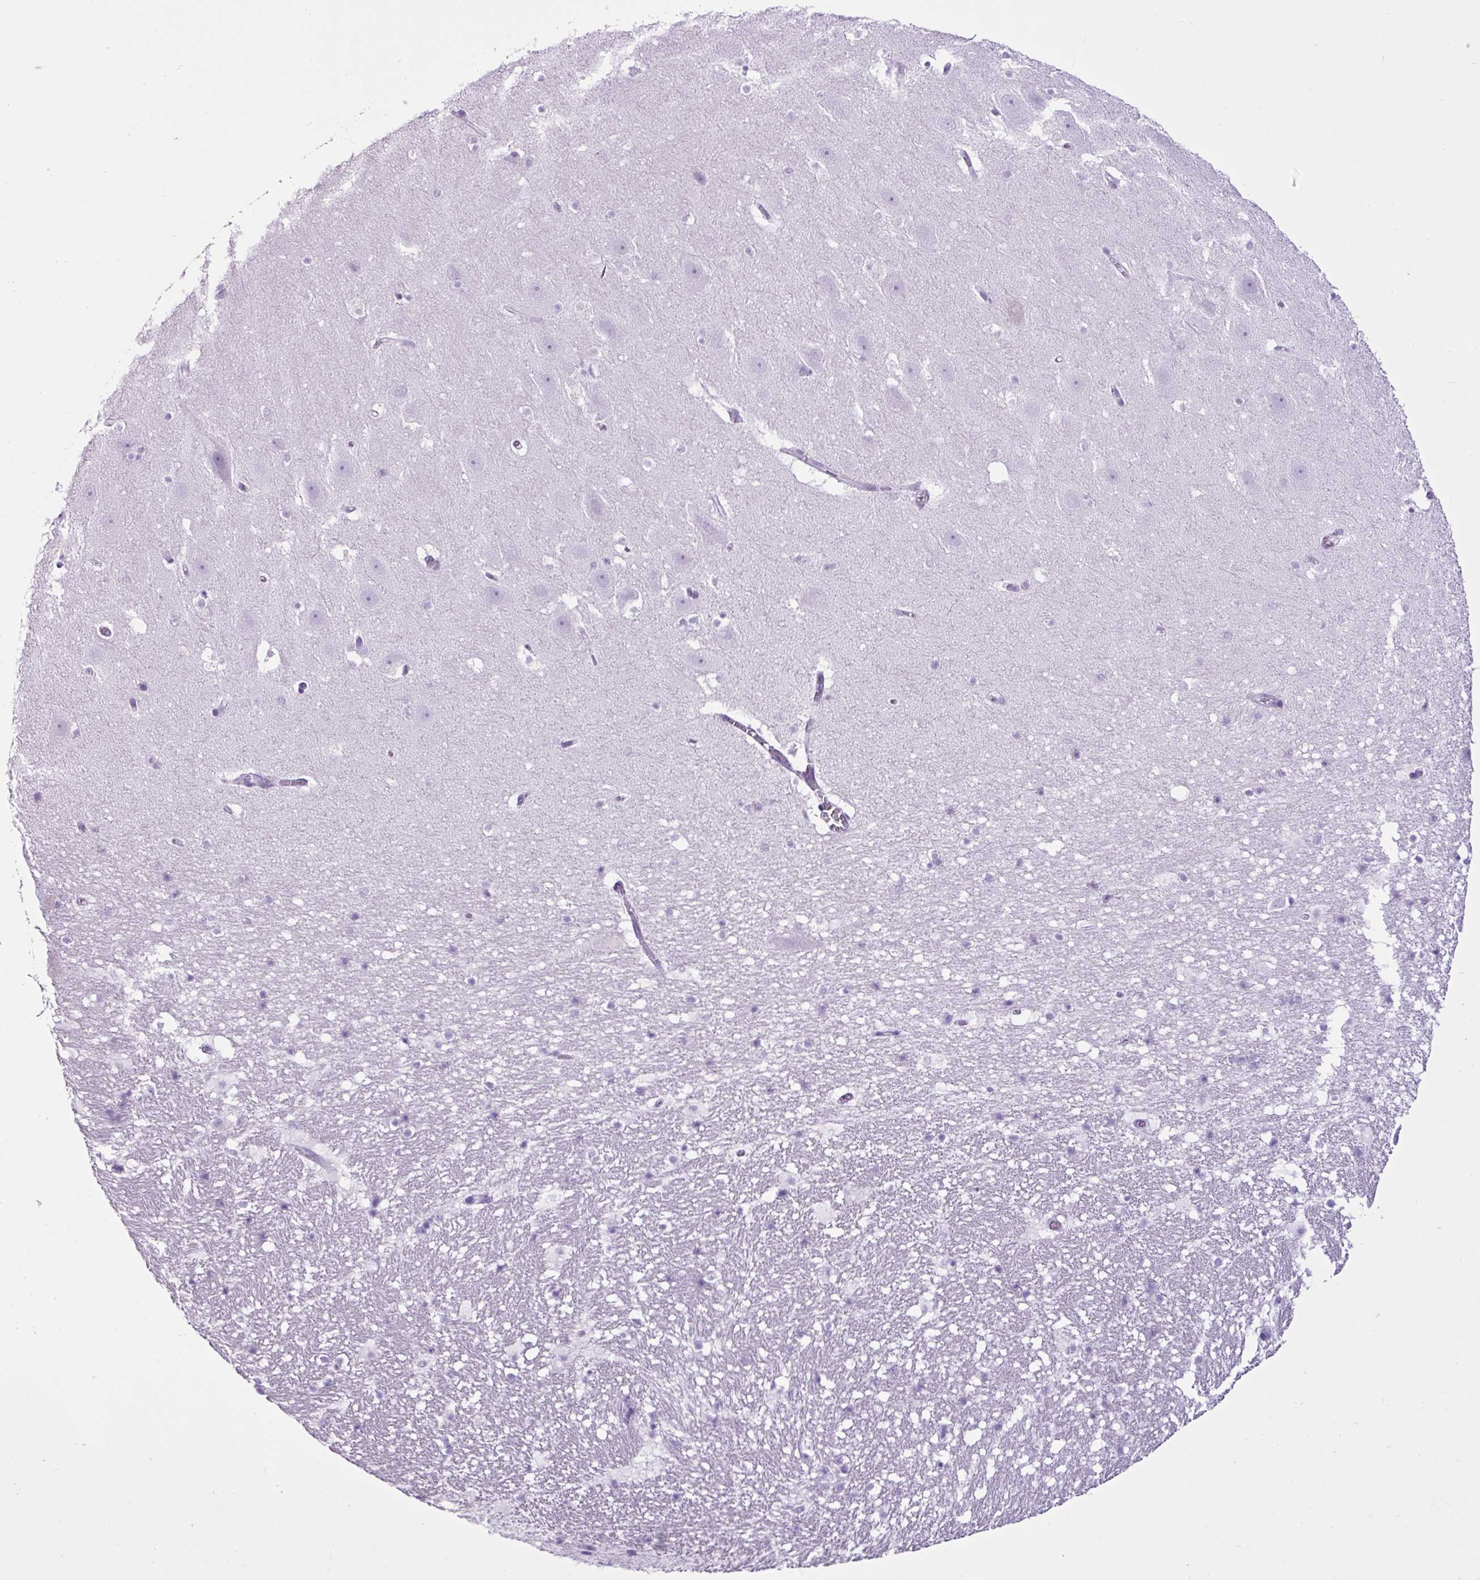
{"staining": {"intensity": "negative", "quantity": "none", "location": "none"}, "tissue": "hippocampus", "cell_type": "Glial cells", "image_type": "normal", "snomed": [{"axis": "morphology", "description": "Normal tissue, NOS"}, {"axis": "topography", "description": "Hippocampus"}], "caption": "Immunohistochemistry of unremarkable human hippocampus reveals no positivity in glial cells.", "gene": "LILRB4", "patient": {"sex": "male", "age": 37}}